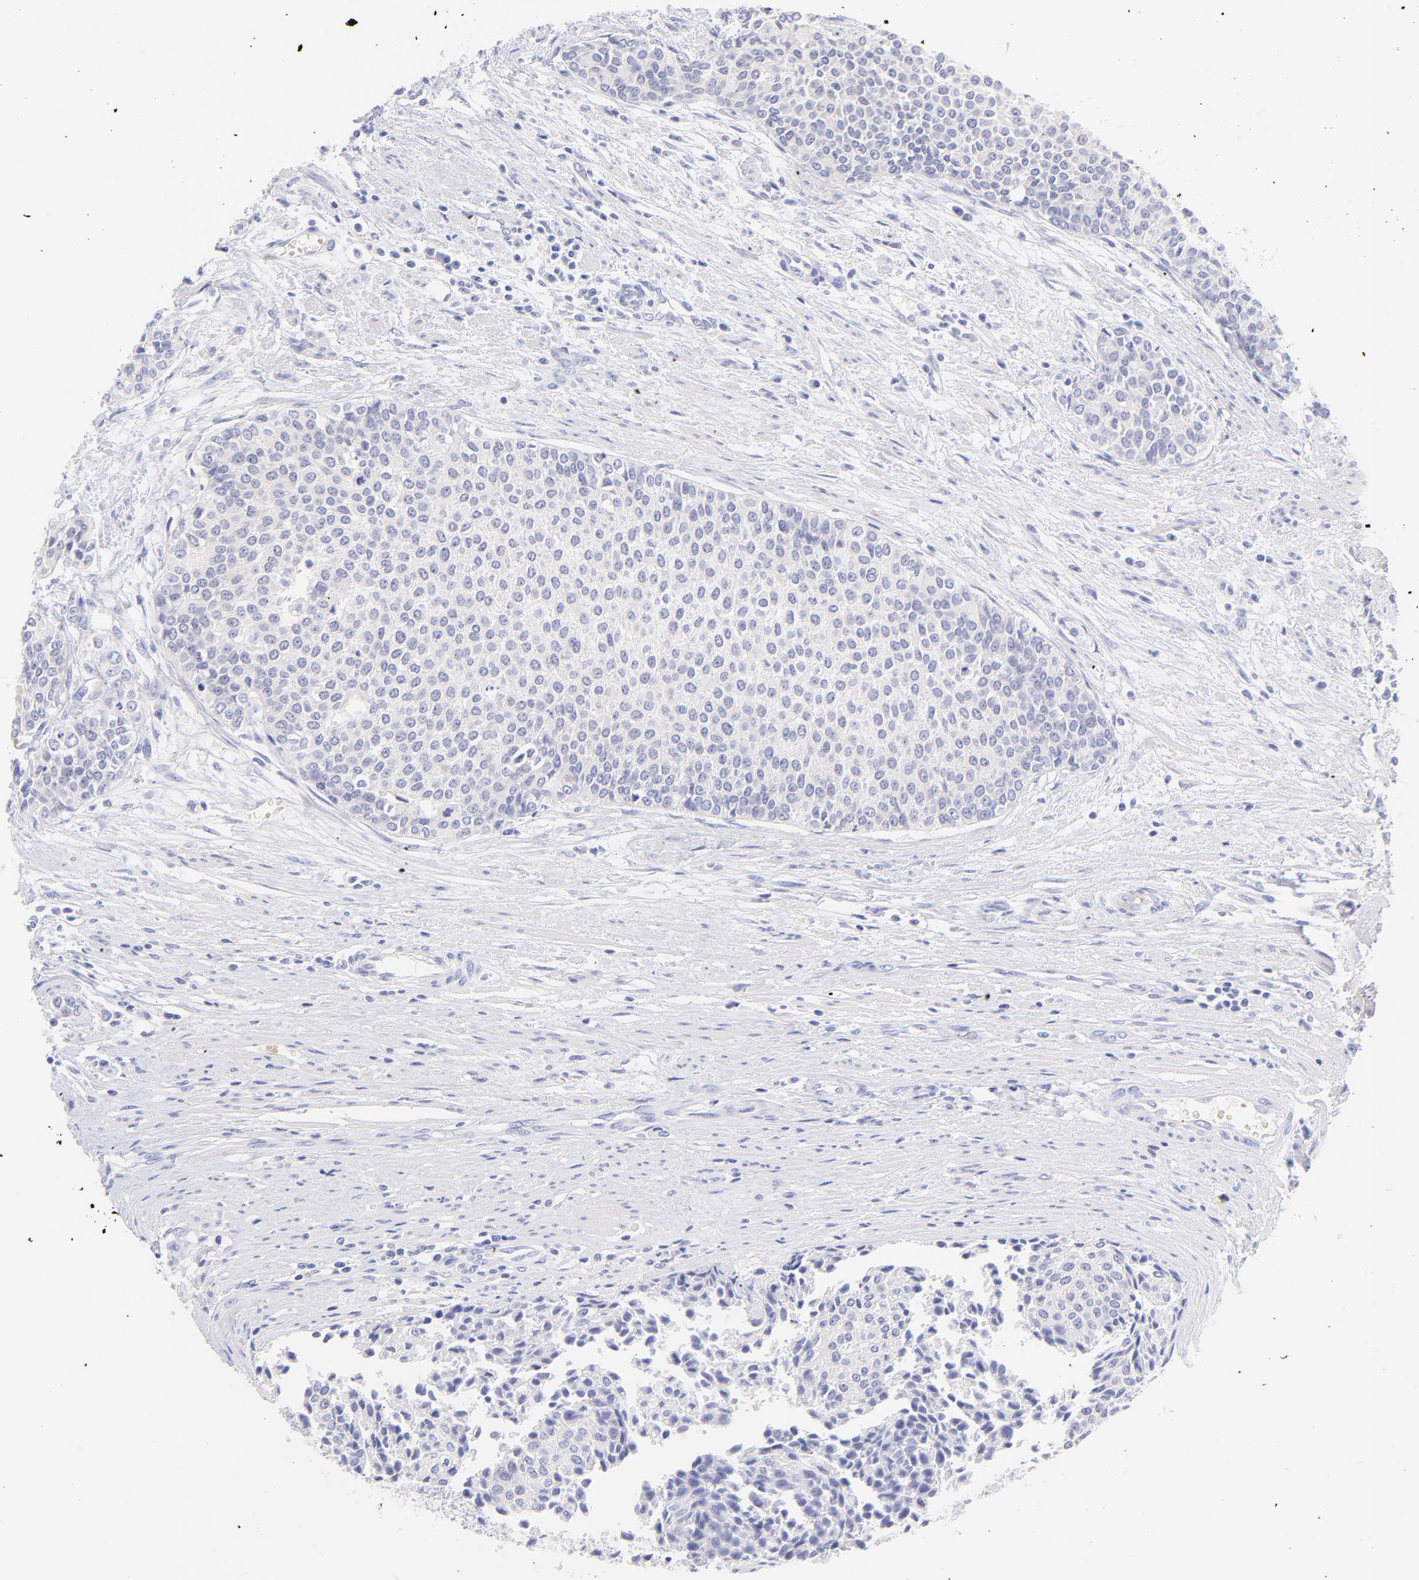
{"staining": {"intensity": "negative", "quantity": "none", "location": "none"}, "tissue": "urothelial cancer", "cell_type": "Tumor cells", "image_type": "cancer", "snomed": [{"axis": "morphology", "description": "Urothelial carcinoma, Low grade"}, {"axis": "topography", "description": "Urinary bladder"}], "caption": "The IHC photomicrograph has no significant staining in tumor cells of urothelial carcinoma (low-grade) tissue. Nuclei are stained in blue.", "gene": "FRMPD3", "patient": {"sex": "female", "age": 73}}